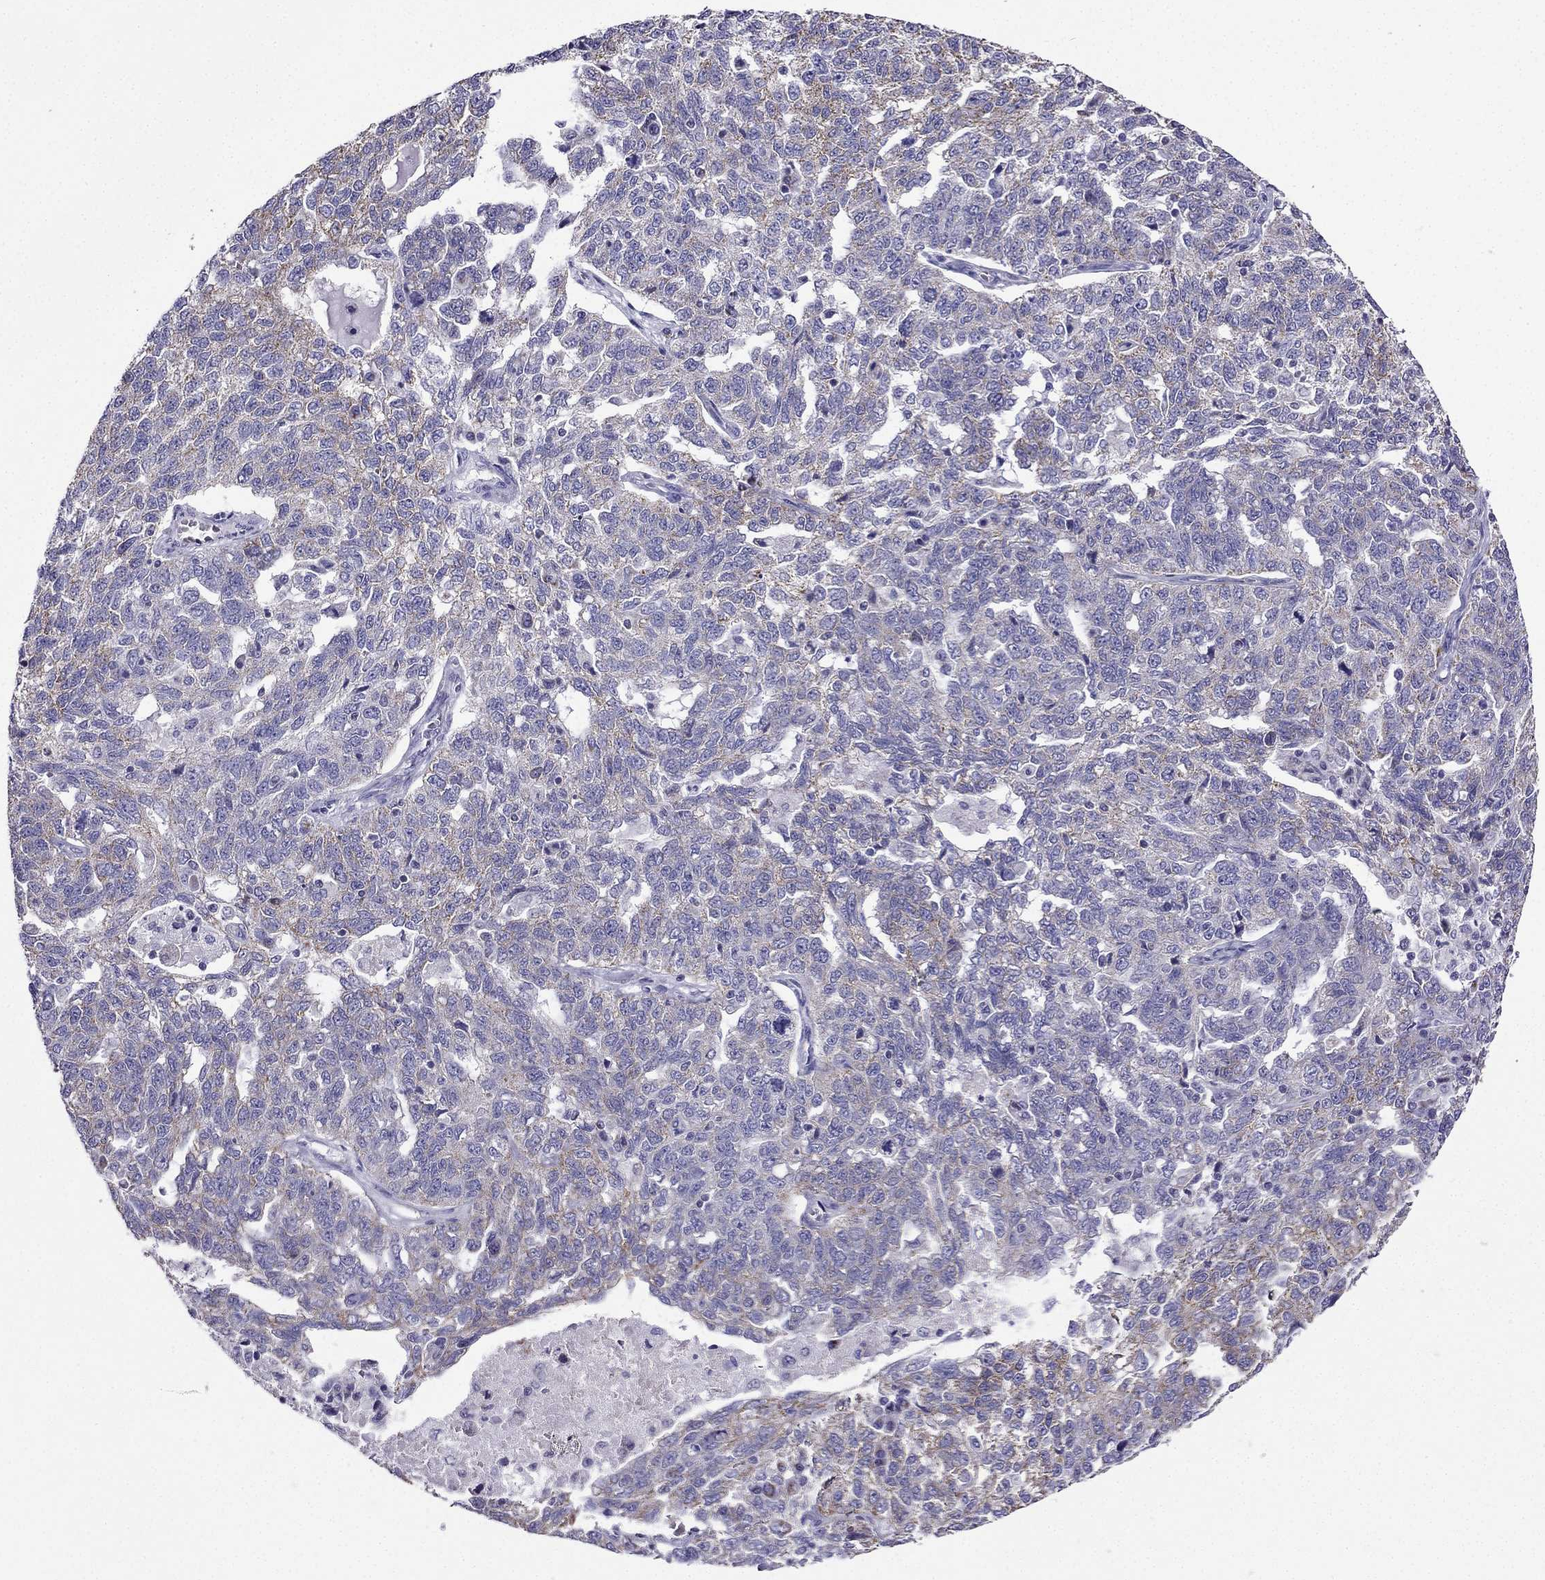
{"staining": {"intensity": "moderate", "quantity": "<25%", "location": "cytoplasmic/membranous"}, "tissue": "ovarian cancer", "cell_type": "Tumor cells", "image_type": "cancer", "snomed": [{"axis": "morphology", "description": "Cystadenocarcinoma, serous, NOS"}, {"axis": "topography", "description": "Ovary"}], "caption": "Immunohistochemistry (DAB (3,3'-diaminobenzidine)) staining of human serous cystadenocarcinoma (ovarian) exhibits moderate cytoplasmic/membranous protein staining in about <25% of tumor cells.", "gene": "KIF5A", "patient": {"sex": "female", "age": 71}}